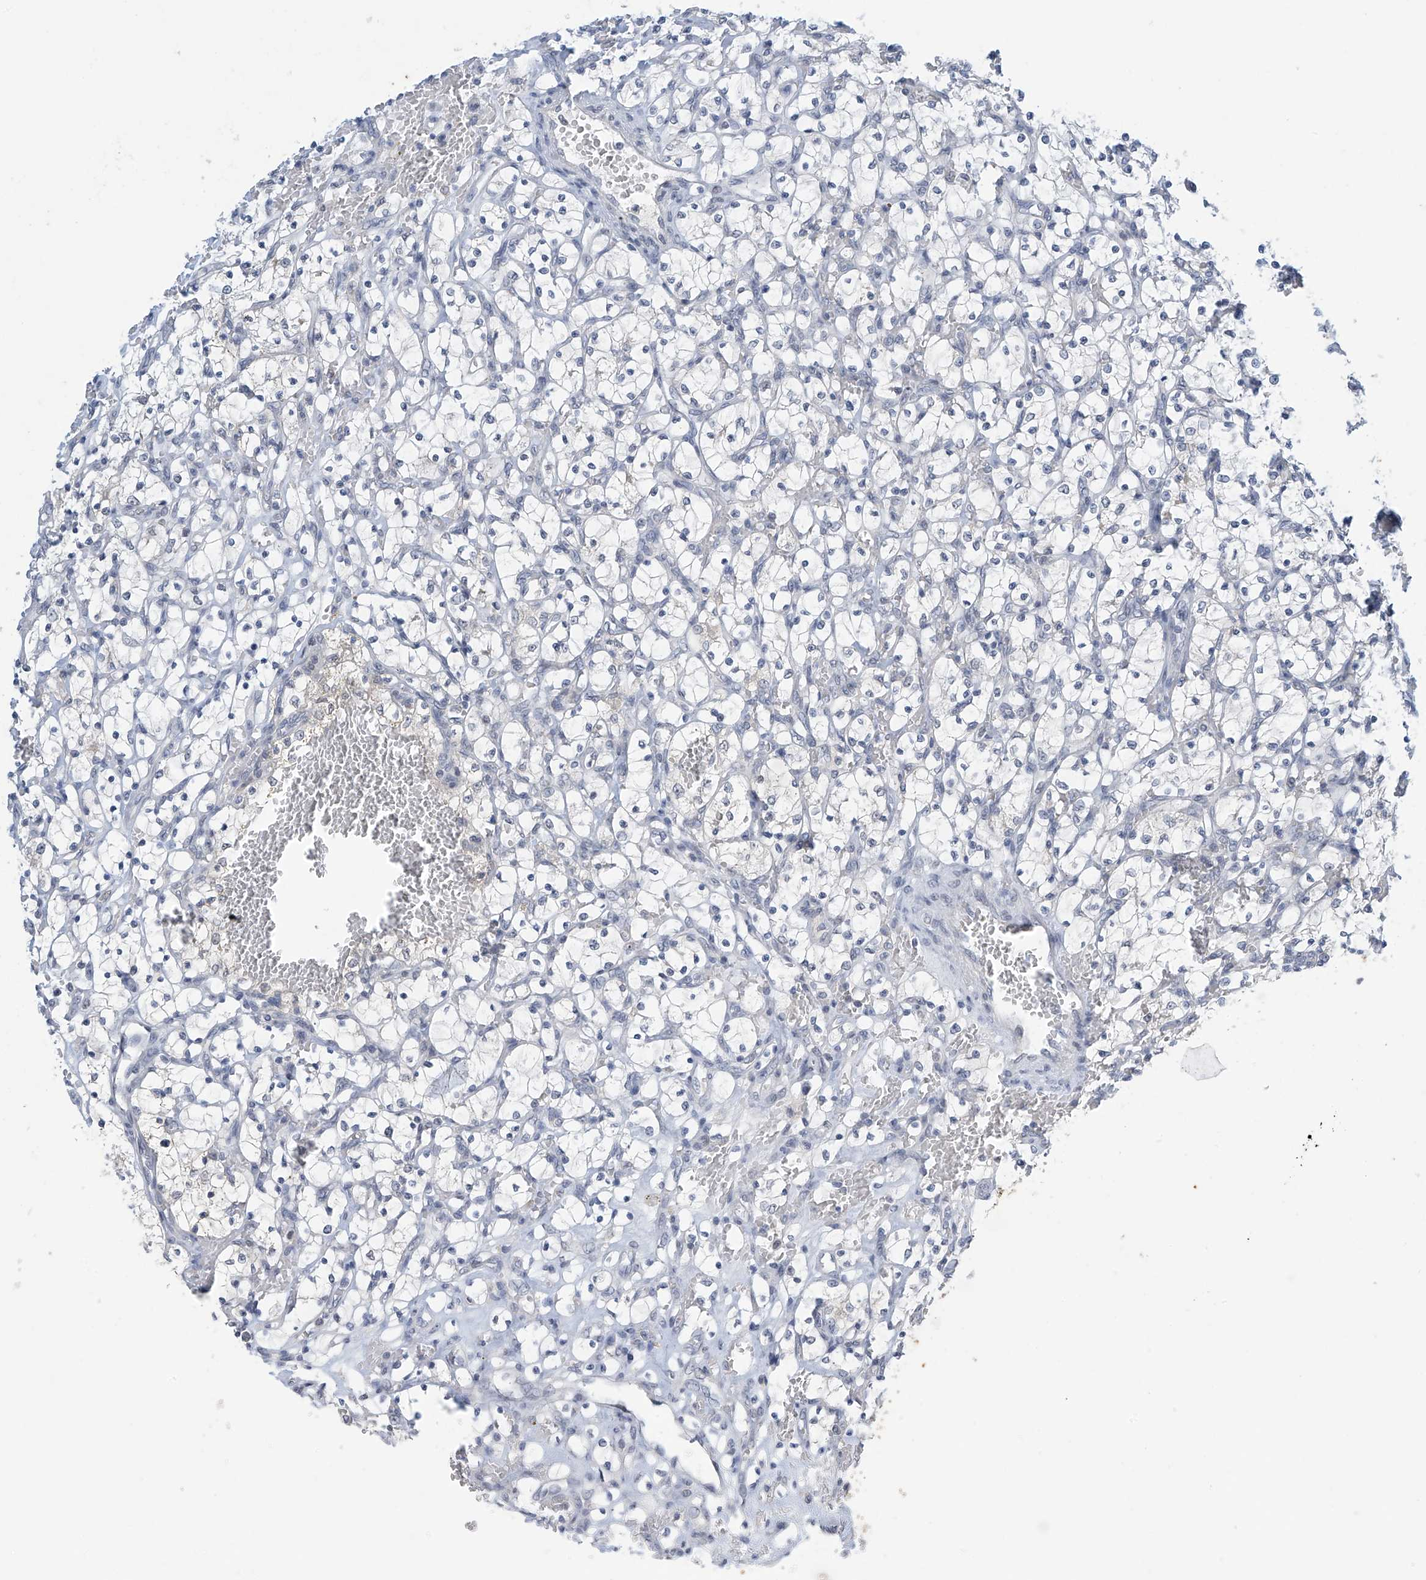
{"staining": {"intensity": "negative", "quantity": "none", "location": "none"}, "tissue": "renal cancer", "cell_type": "Tumor cells", "image_type": "cancer", "snomed": [{"axis": "morphology", "description": "Adenocarcinoma, NOS"}, {"axis": "topography", "description": "Kidney"}], "caption": "Histopathology image shows no protein staining in tumor cells of adenocarcinoma (renal) tissue. (Stains: DAB (3,3'-diaminobenzidine) immunohistochemistry (IHC) with hematoxylin counter stain, Microscopy: brightfield microscopy at high magnification).", "gene": "APLF", "patient": {"sex": "female", "age": 69}}